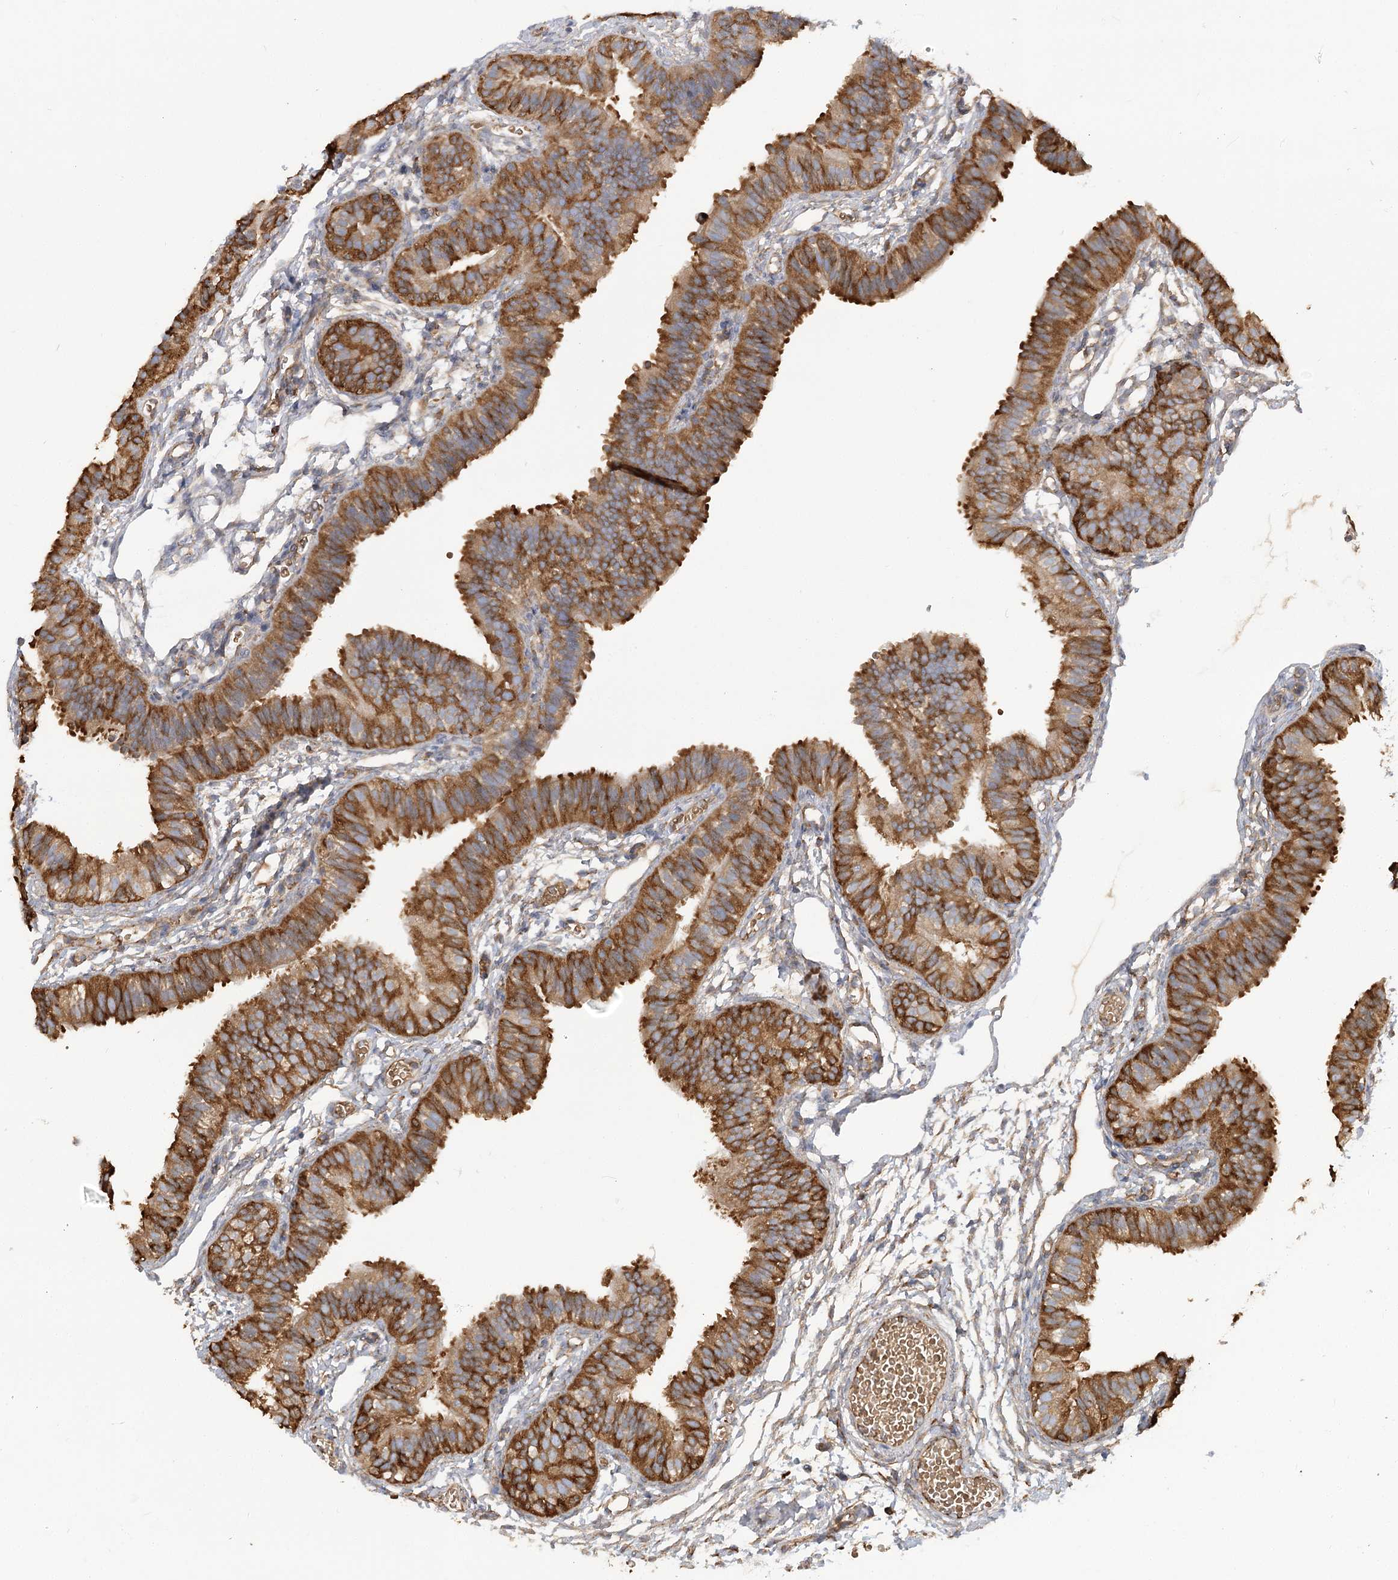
{"staining": {"intensity": "strong", "quantity": ">75%", "location": "cytoplasmic/membranous"}, "tissue": "fallopian tube", "cell_type": "Glandular cells", "image_type": "normal", "snomed": [{"axis": "morphology", "description": "Normal tissue, NOS"}, {"axis": "topography", "description": "Fallopian tube"}], "caption": "A histopathology image showing strong cytoplasmic/membranous expression in approximately >75% of glandular cells in normal fallopian tube, as visualized by brown immunohistochemical staining.", "gene": "ACAP2", "patient": {"sex": "female", "age": 35}}